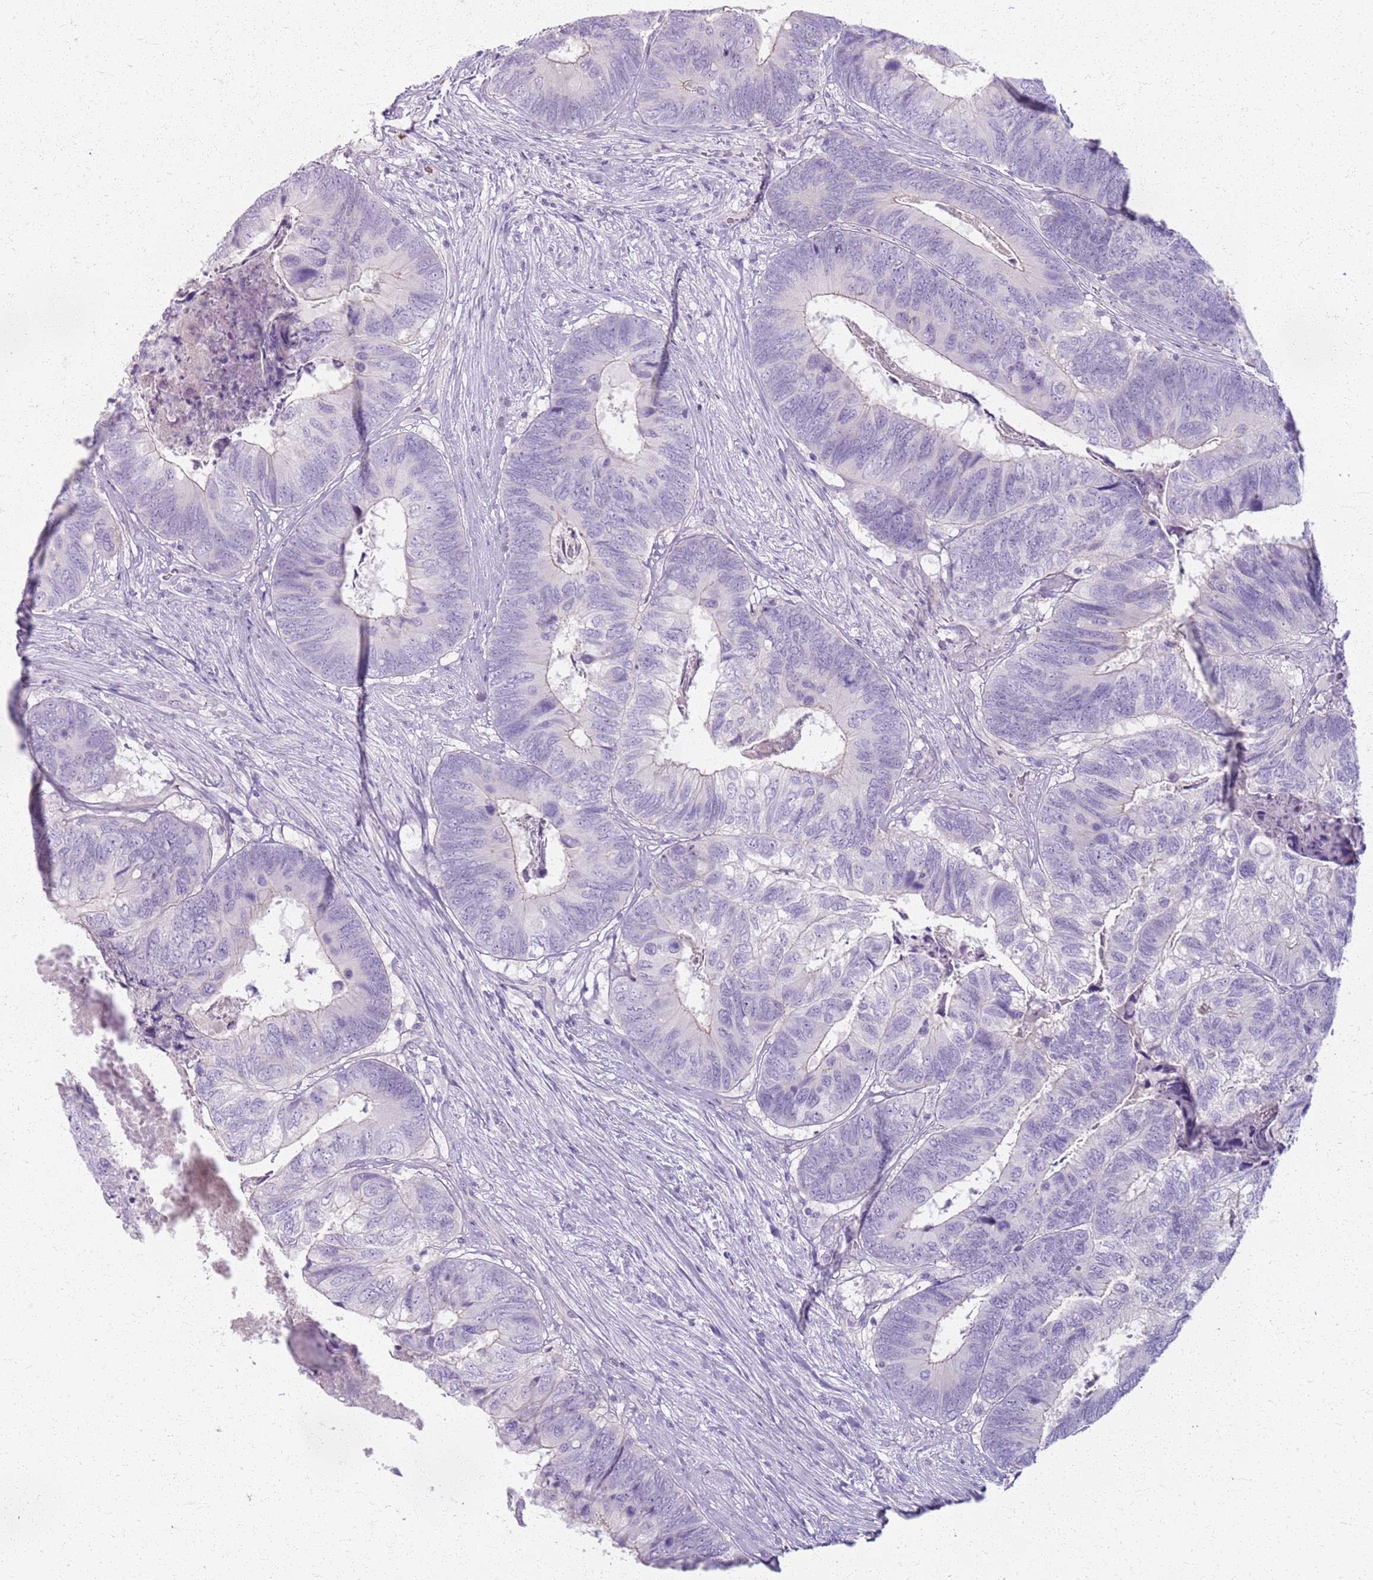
{"staining": {"intensity": "negative", "quantity": "none", "location": "none"}, "tissue": "colorectal cancer", "cell_type": "Tumor cells", "image_type": "cancer", "snomed": [{"axis": "morphology", "description": "Adenocarcinoma, NOS"}, {"axis": "topography", "description": "Colon"}], "caption": "A micrograph of human colorectal cancer is negative for staining in tumor cells. (Brightfield microscopy of DAB (3,3'-diaminobenzidine) immunohistochemistry at high magnification).", "gene": "CSRP3", "patient": {"sex": "female", "age": 67}}